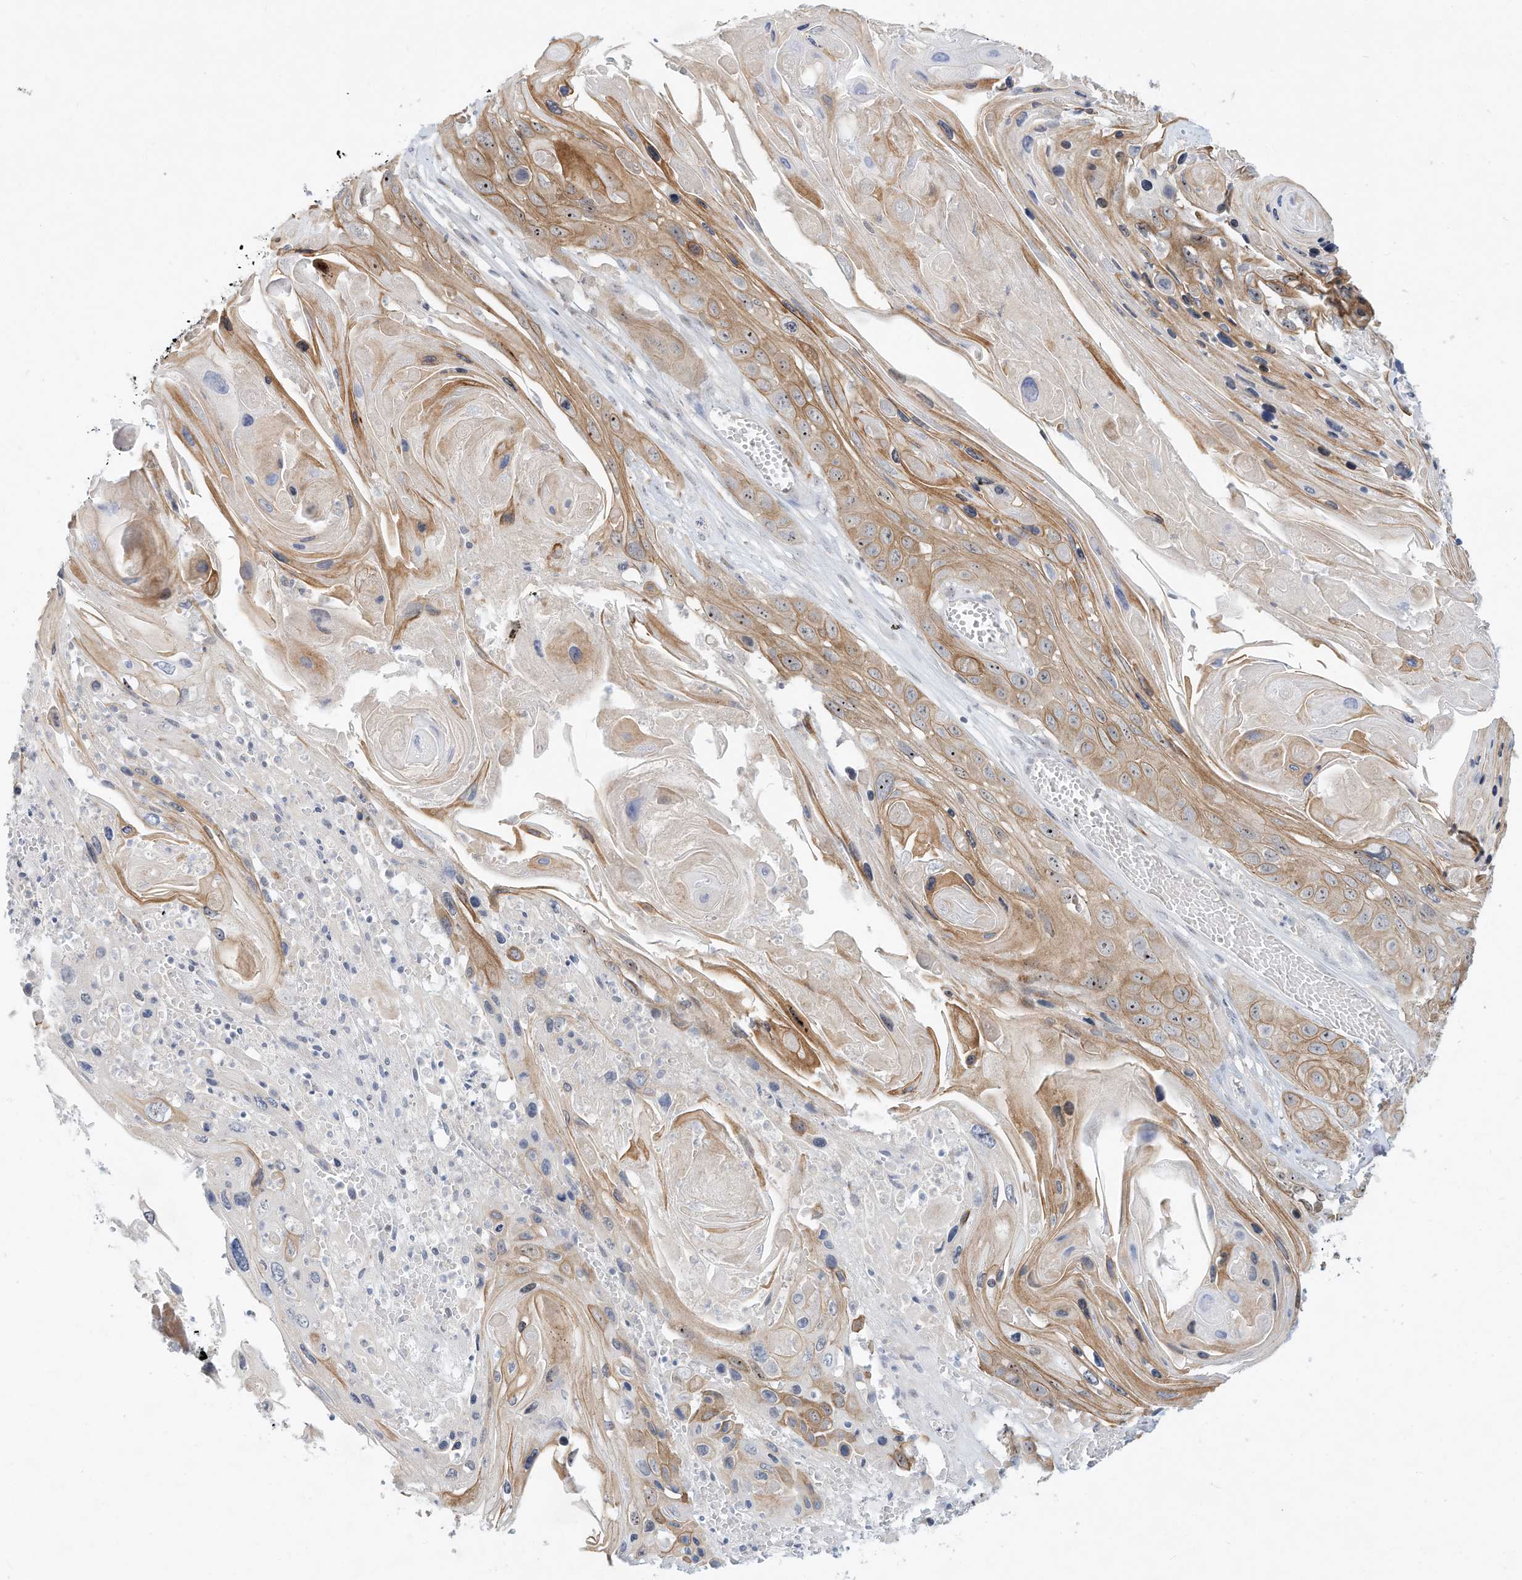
{"staining": {"intensity": "moderate", "quantity": "25%-75%", "location": "cytoplasmic/membranous,nuclear"}, "tissue": "skin cancer", "cell_type": "Tumor cells", "image_type": "cancer", "snomed": [{"axis": "morphology", "description": "Squamous cell carcinoma, NOS"}, {"axis": "topography", "description": "Skin"}], "caption": "A brown stain labels moderate cytoplasmic/membranous and nuclear staining of a protein in human skin cancer tumor cells.", "gene": "PAK6", "patient": {"sex": "male", "age": 55}}